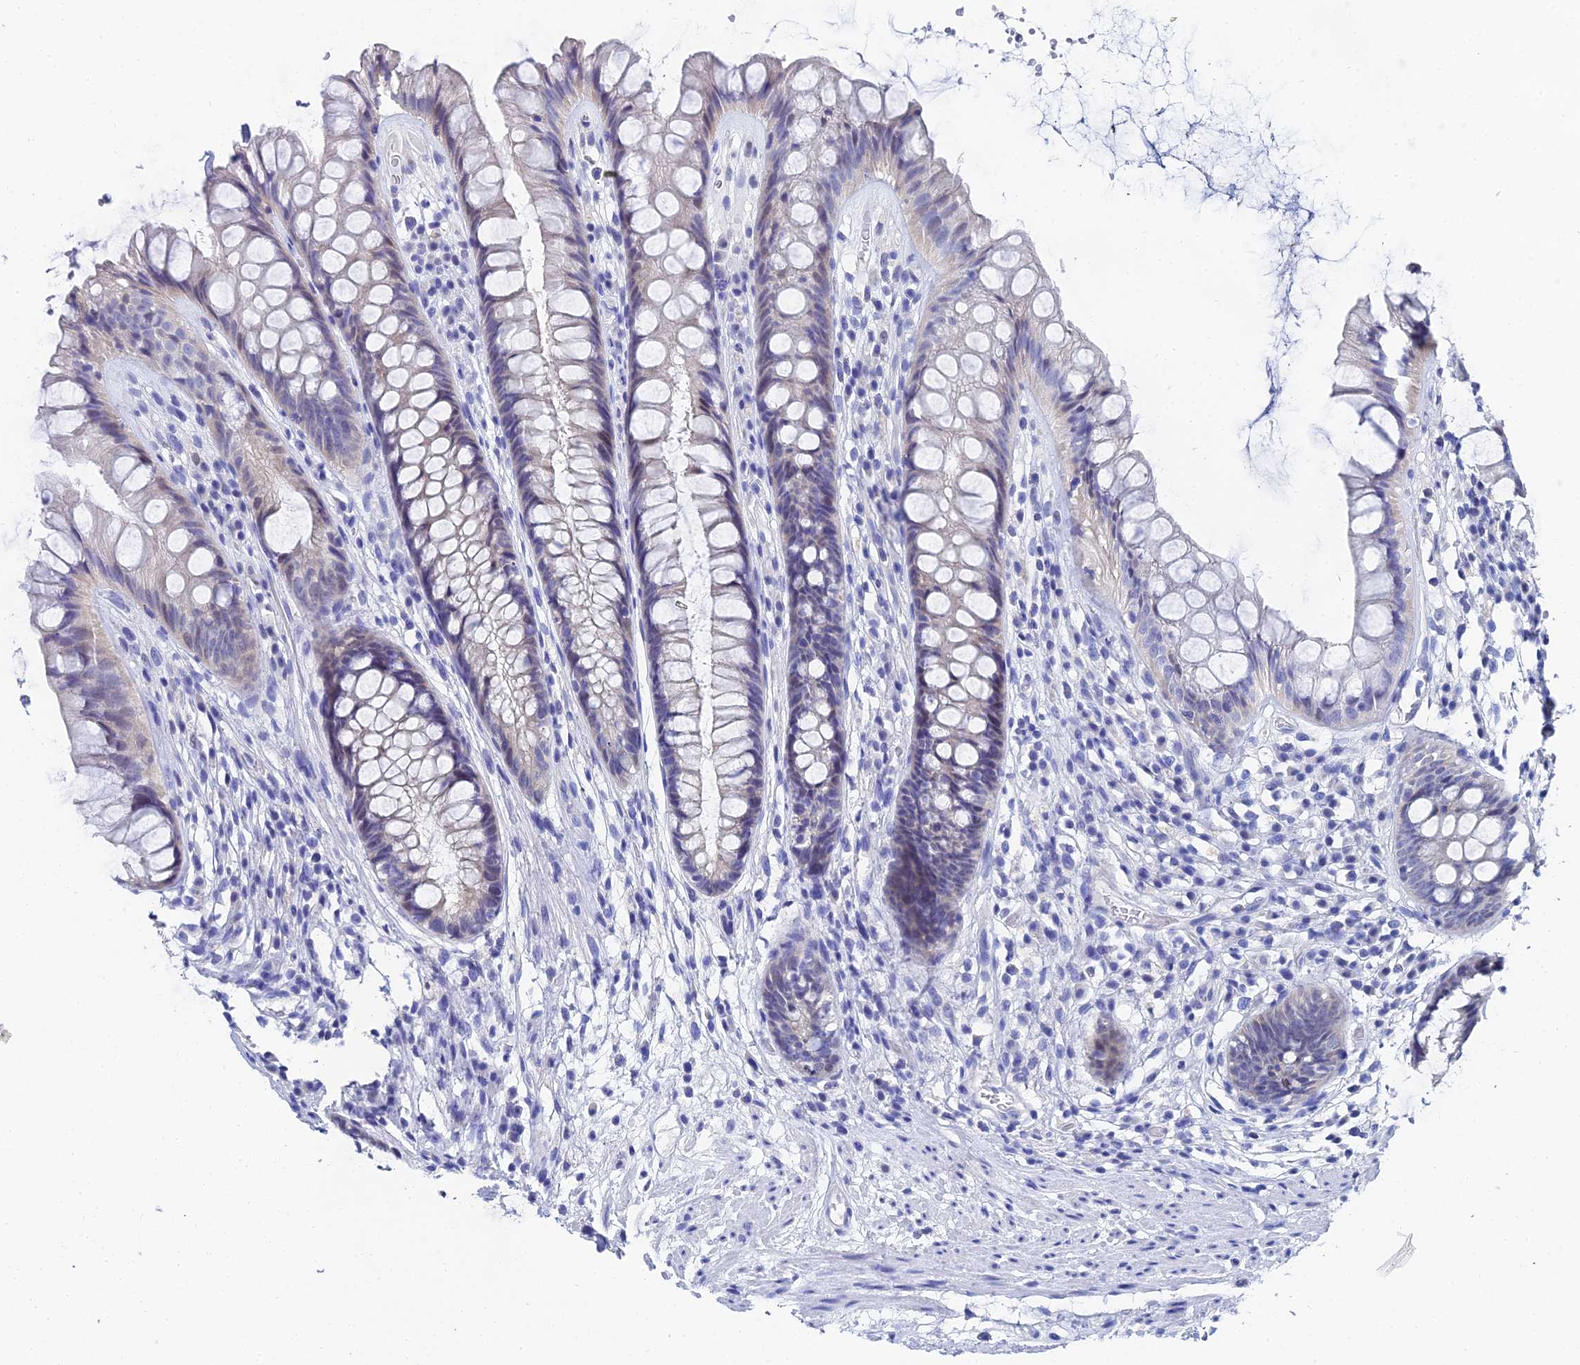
{"staining": {"intensity": "negative", "quantity": "none", "location": "none"}, "tissue": "rectum", "cell_type": "Glandular cells", "image_type": "normal", "snomed": [{"axis": "morphology", "description": "Normal tissue, NOS"}, {"axis": "topography", "description": "Rectum"}], "caption": "Protein analysis of unremarkable rectum shows no significant positivity in glandular cells.", "gene": "OCM2", "patient": {"sex": "male", "age": 74}}